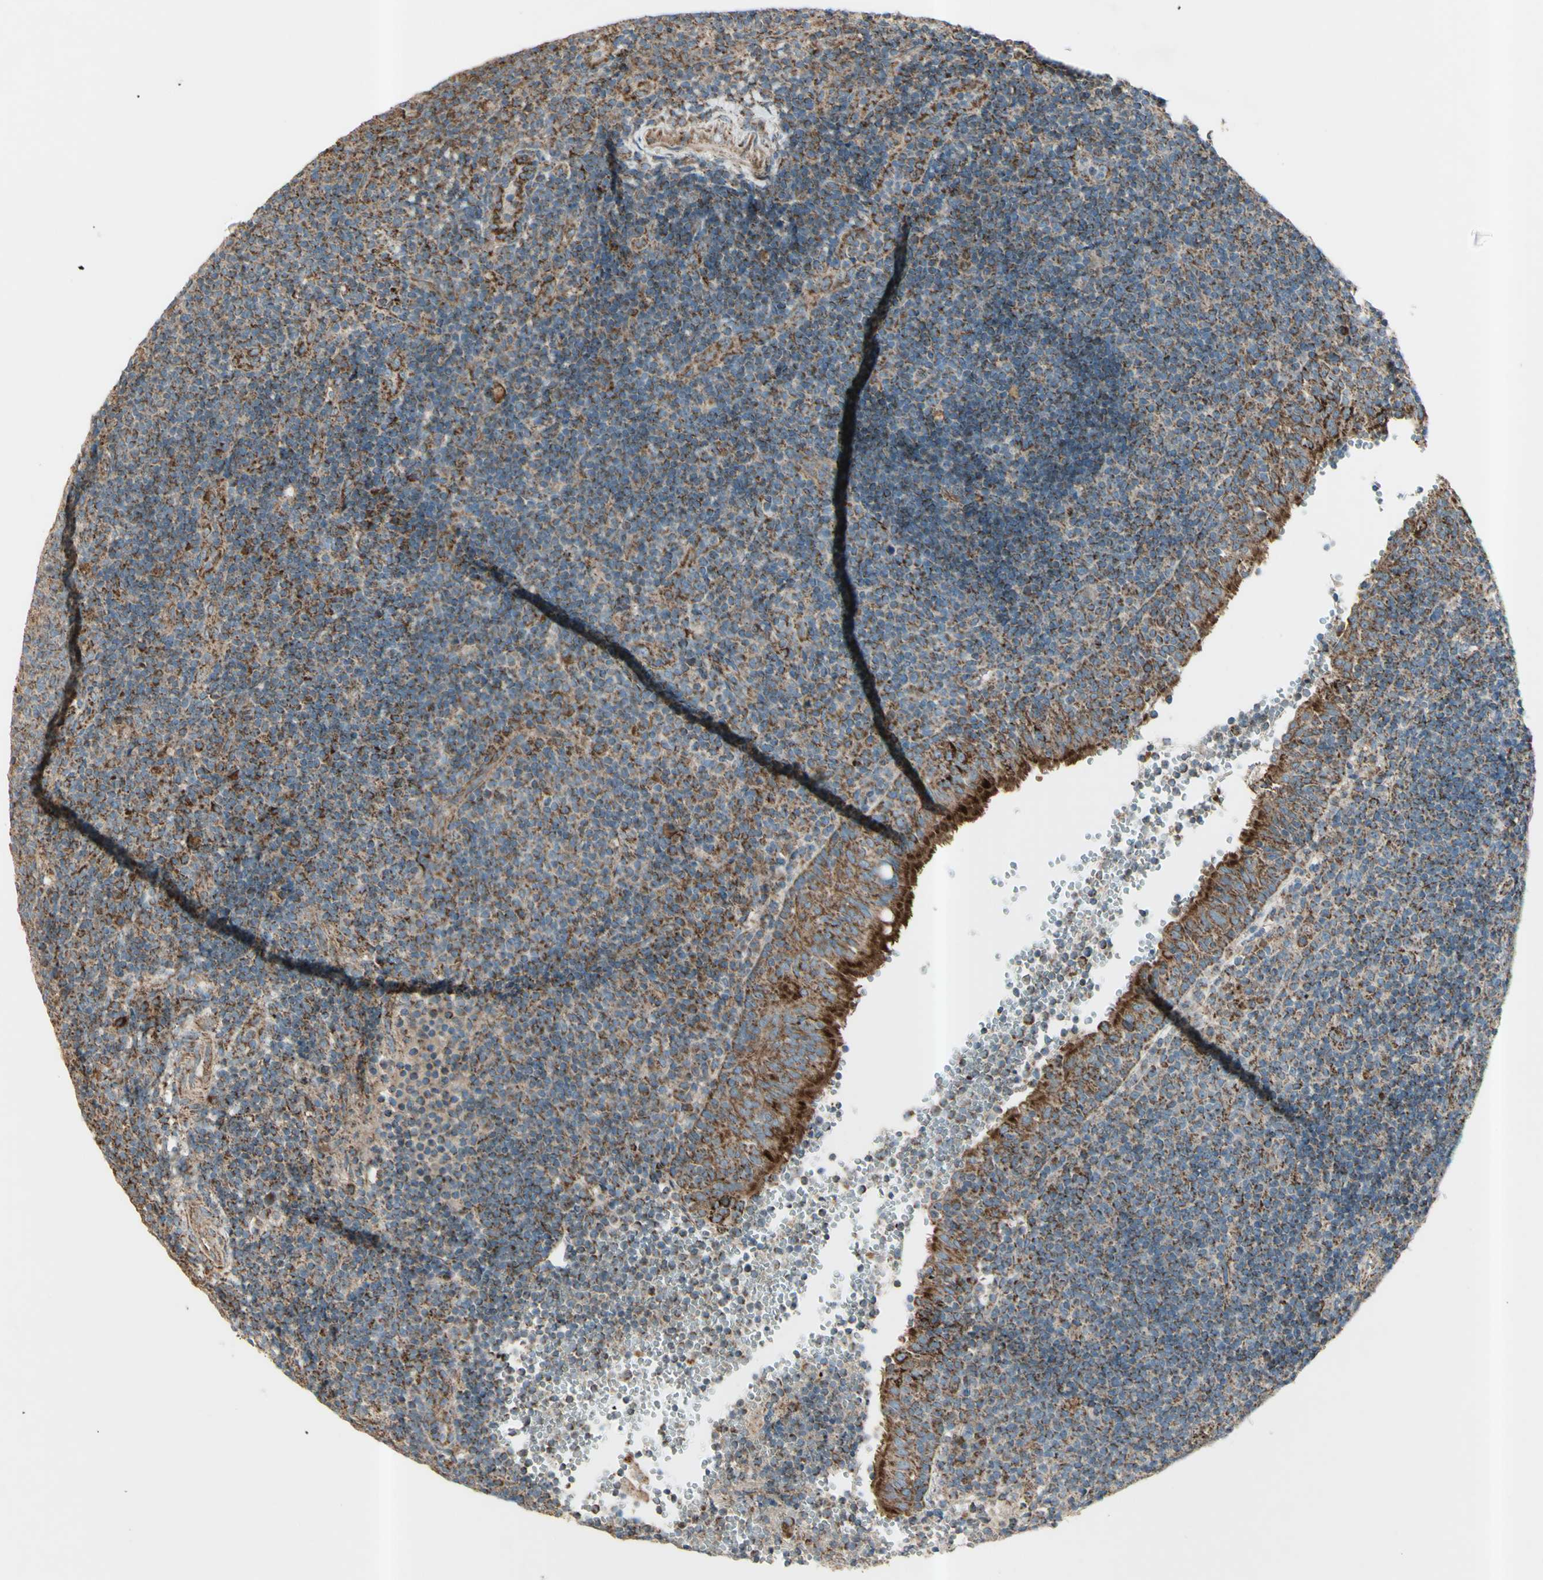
{"staining": {"intensity": "strong", "quantity": "25%-75%", "location": "cytoplasmic/membranous"}, "tissue": "tonsil", "cell_type": "Germinal center cells", "image_type": "normal", "snomed": [{"axis": "morphology", "description": "Normal tissue, NOS"}, {"axis": "topography", "description": "Tonsil"}], "caption": "Brown immunohistochemical staining in normal tonsil reveals strong cytoplasmic/membranous positivity in about 25%-75% of germinal center cells. (brown staining indicates protein expression, while blue staining denotes nuclei).", "gene": "RHOT1", "patient": {"sex": "female", "age": 40}}